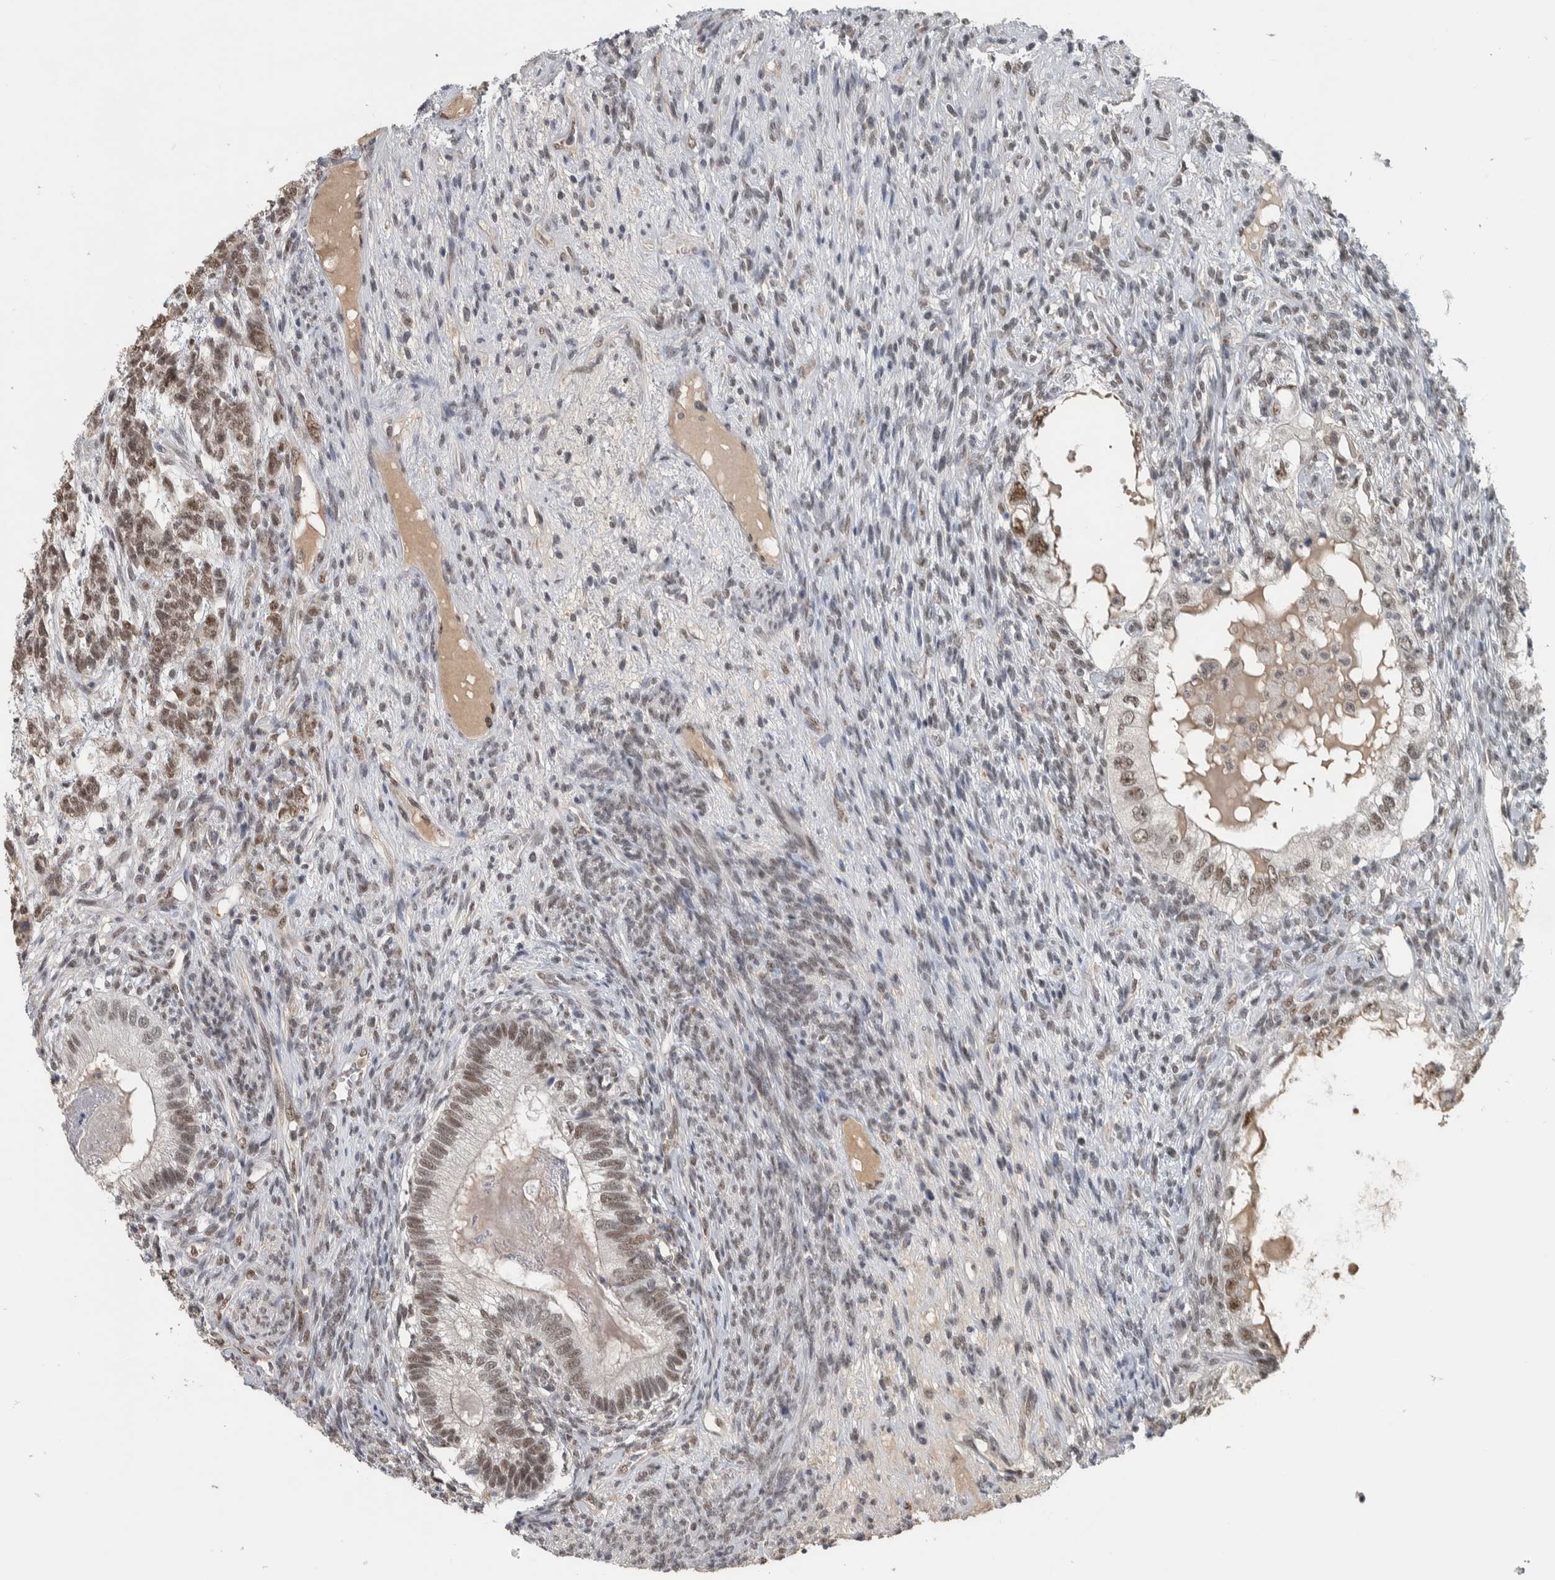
{"staining": {"intensity": "moderate", "quantity": ">75%", "location": "nuclear"}, "tissue": "testis cancer", "cell_type": "Tumor cells", "image_type": "cancer", "snomed": [{"axis": "morphology", "description": "Seminoma, NOS"}, {"axis": "topography", "description": "Testis"}], "caption": "This histopathology image shows immunohistochemistry staining of human testis seminoma, with medium moderate nuclear staining in approximately >75% of tumor cells.", "gene": "DDX42", "patient": {"sex": "male", "age": 28}}